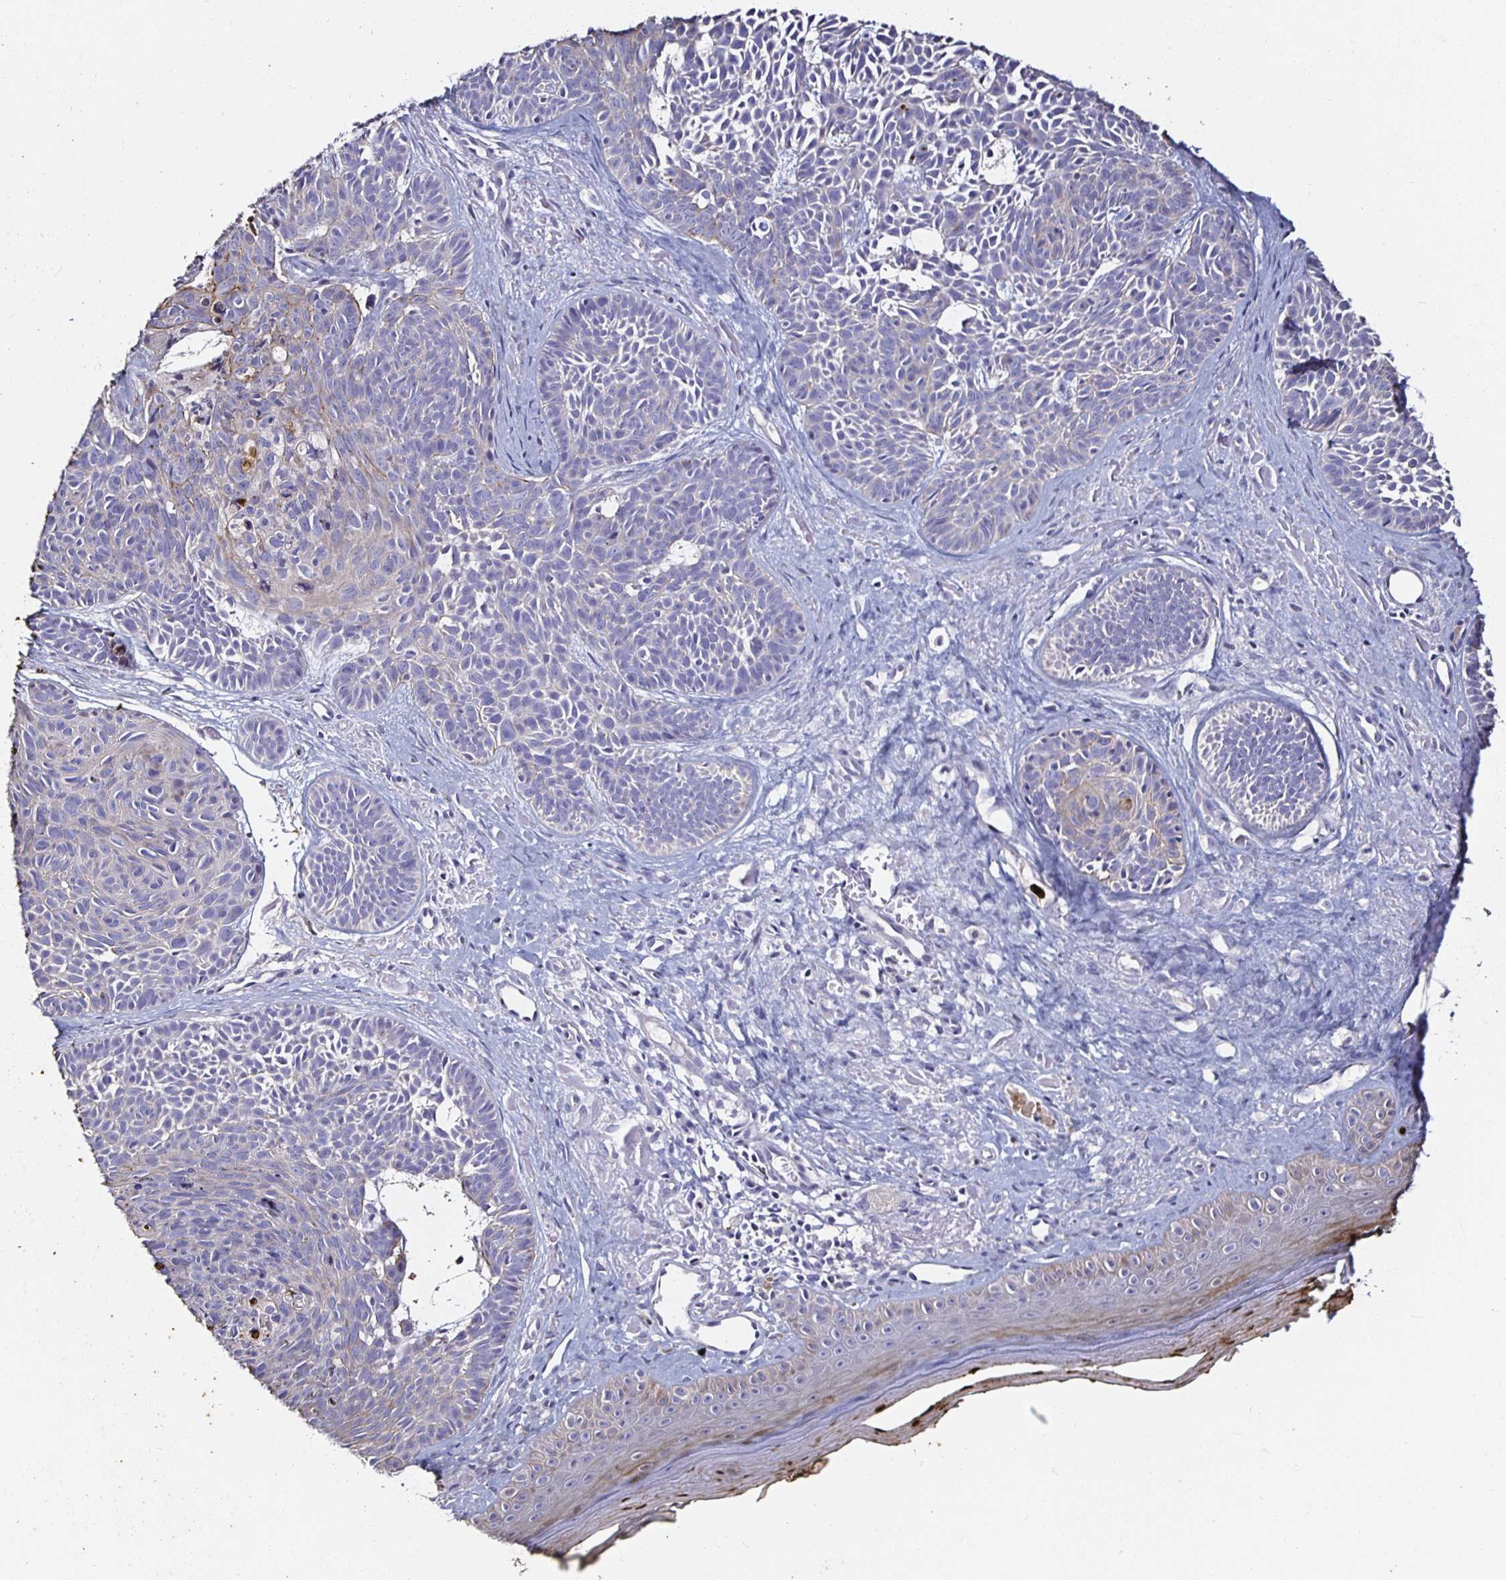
{"staining": {"intensity": "negative", "quantity": "none", "location": "none"}, "tissue": "skin cancer", "cell_type": "Tumor cells", "image_type": "cancer", "snomed": [{"axis": "morphology", "description": "Basal cell carcinoma"}, {"axis": "topography", "description": "Skin"}], "caption": "Skin cancer (basal cell carcinoma) stained for a protein using immunohistochemistry demonstrates no staining tumor cells.", "gene": "TLR4", "patient": {"sex": "male", "age": 81}}